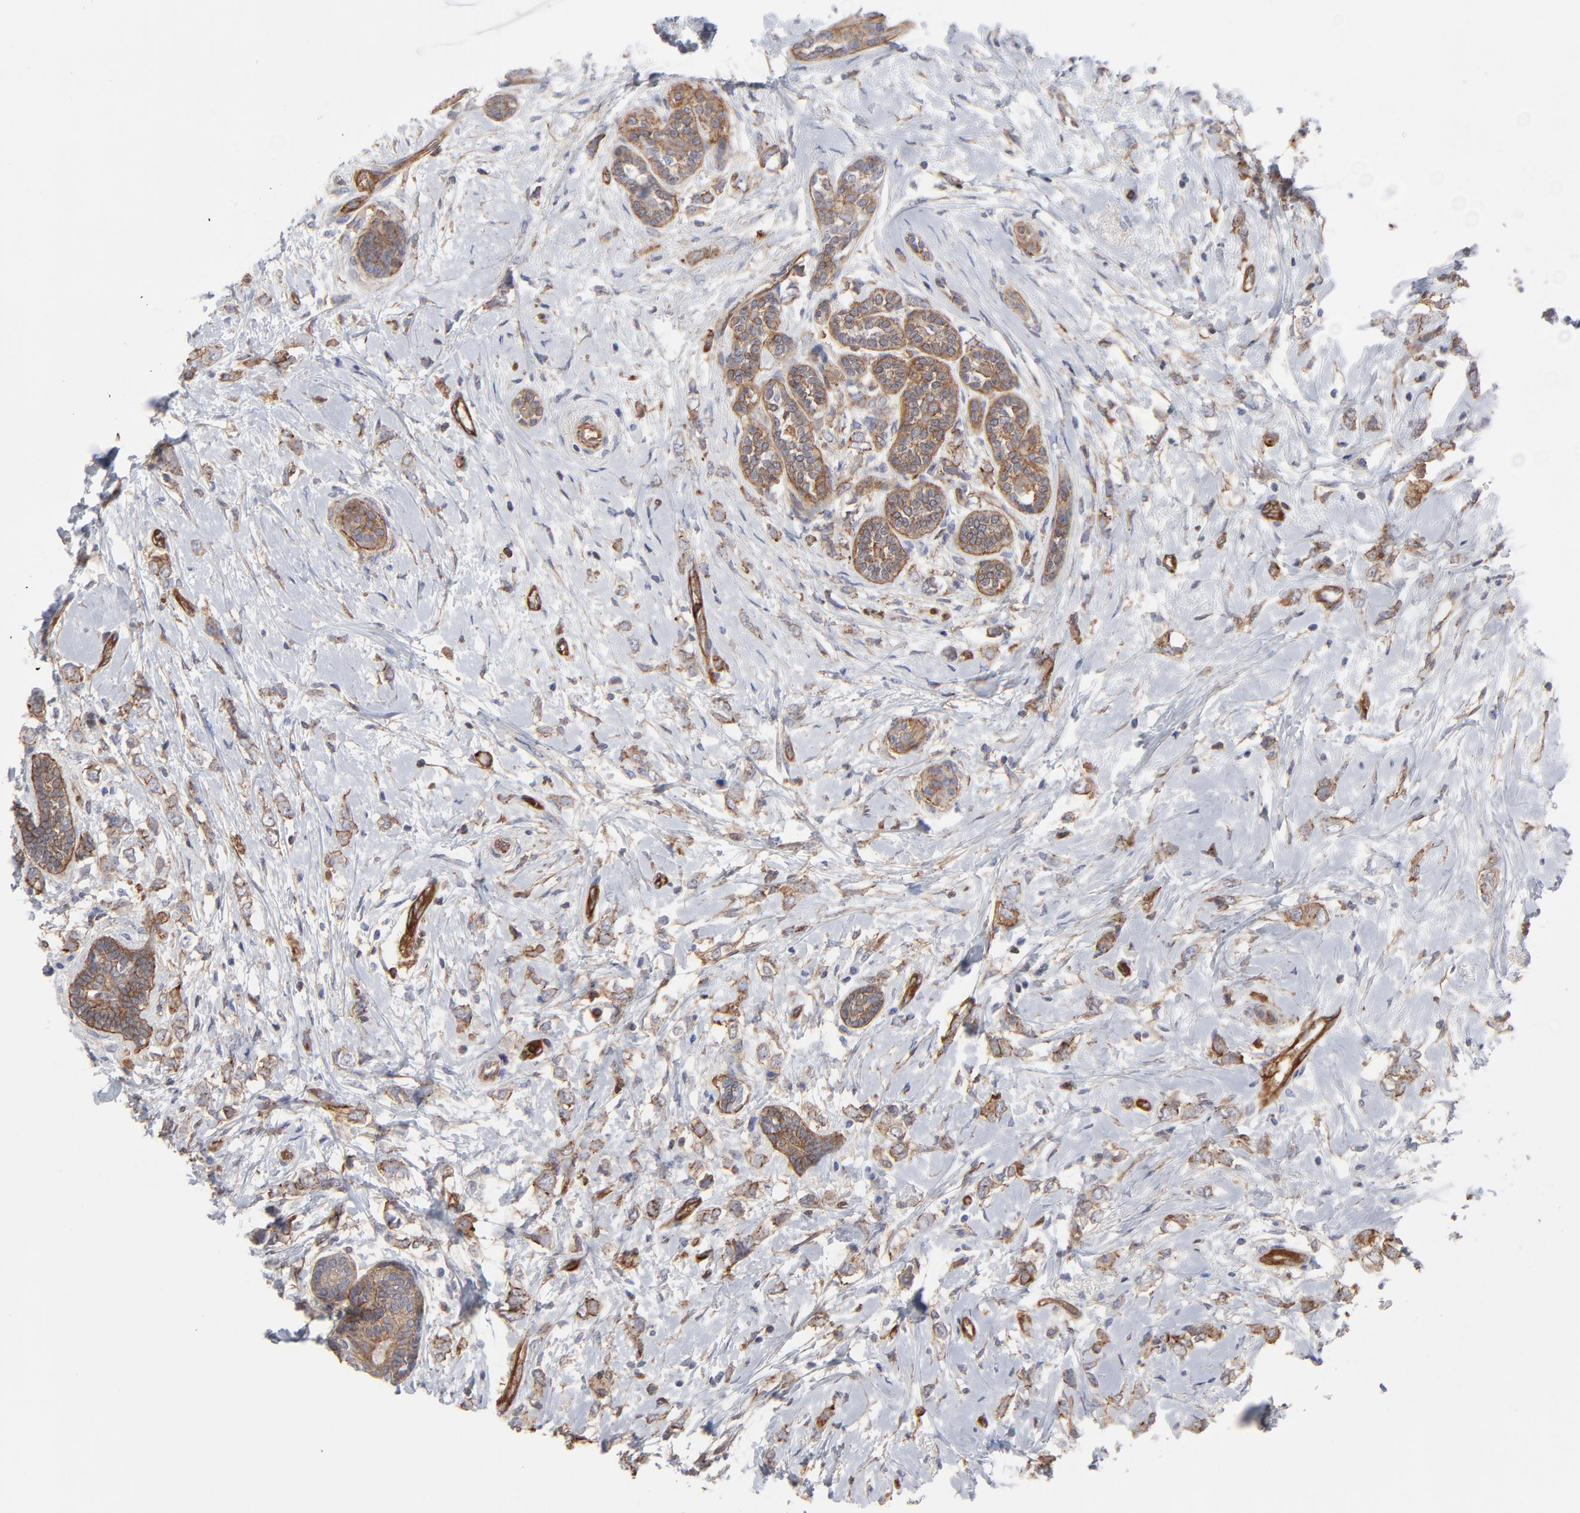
{"staining": {"intensity": "moderate", "quantity": "25%-75%", "location": "cytoplasmic/membranous"}, "tissue": "breast cancer", "cell_type": "Tumor cells", "image_type": "cancer", "snomed": [{"axis": "morphology", "description": "Normal tissue, NOS"}, {"axis": "morphology", "description": "Lobular carcinoma"}, {"axis": "topography", "description": "Breast"}], "caption": "Lobular carcinoma (breast) tissue shows moderate cytoplasmic/membranous positivity in about 25%-75% of tumor cells", "gene": "PXN", "patient": {"sex": "female", "age": 47}}